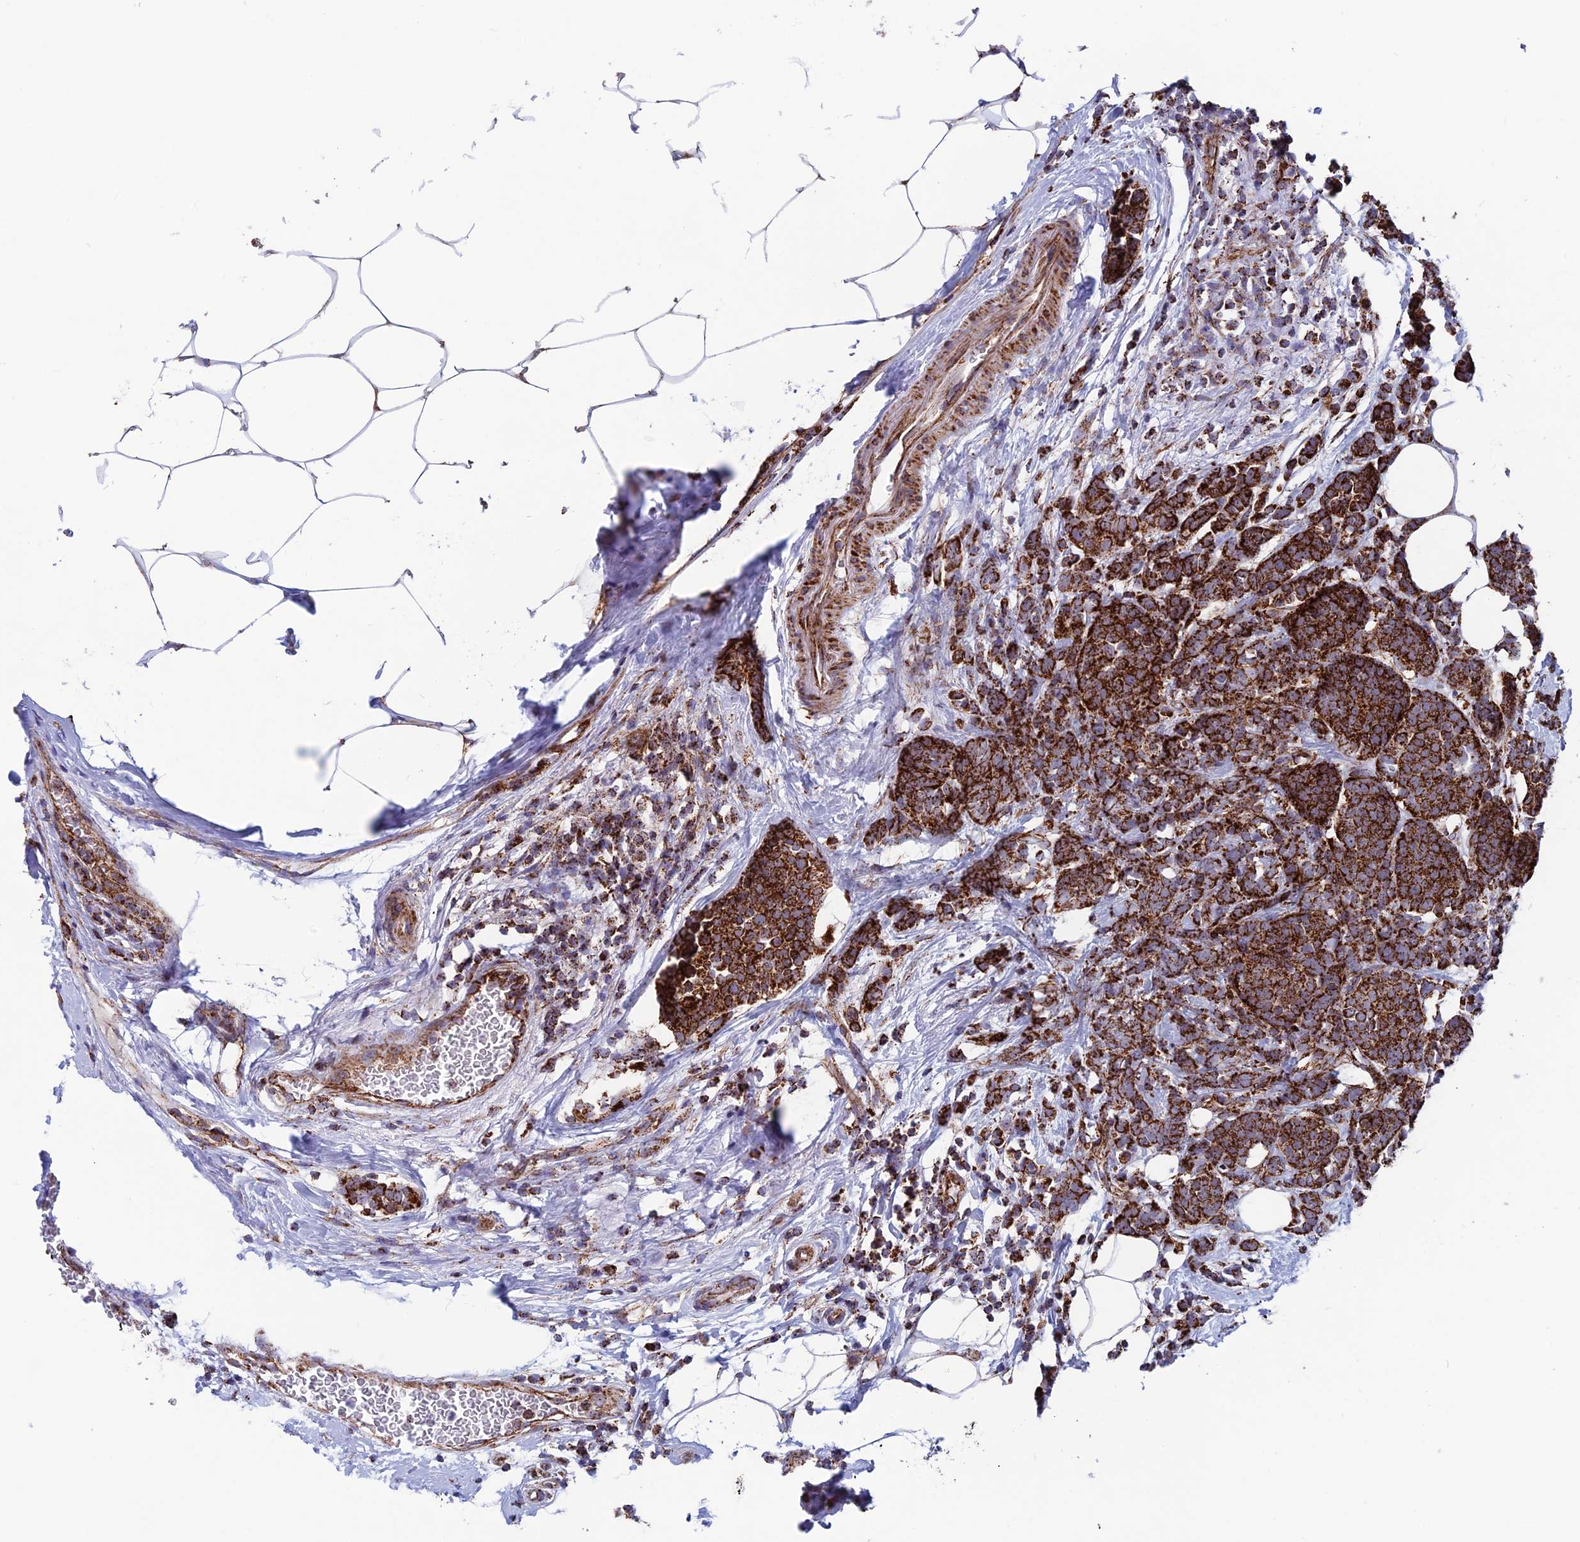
{"staining": {"intensity": "strong", "quantity": ">75%", "location": "cytoplasmic/membranous"}, "tissue": "breast cancer", "cell_type": "Tumor cells", "image_type": "cancer", "snomed": [{"axis": "morphology", "description": "Lobular carcinoma"}, {"axis": "topography", "description": "Breast"}], "caption": "Immunohistochemical staining of human breast lobular carcinoma reveals high levels of strong cytoplasmic/membranous positivity in about >75% of tumor cells.", "gene": "MRPS18B", "patient": {"sex": "female", "age": 58}}